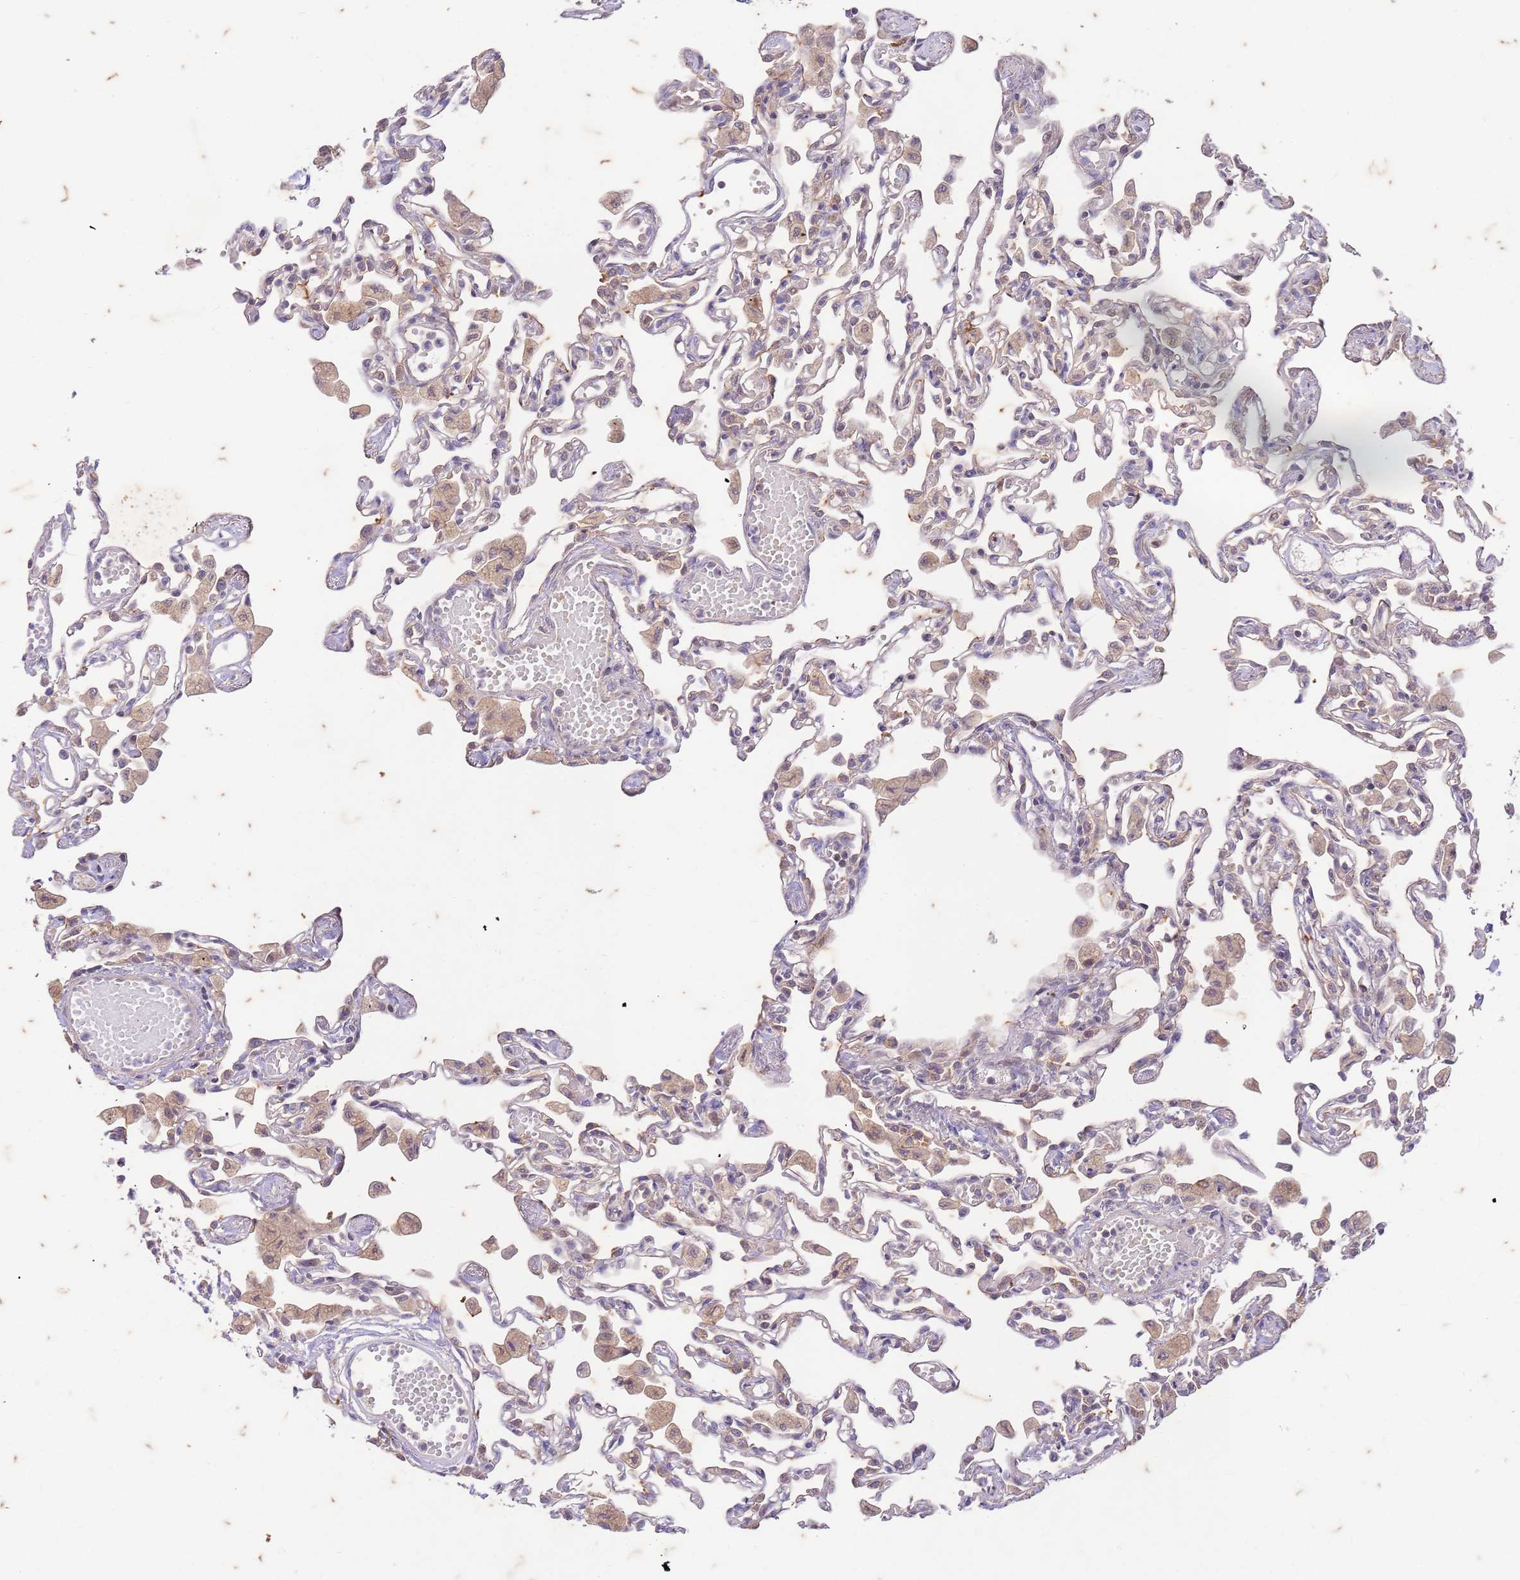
{"staining": {"intensity": "negative", "quantity": "none", "location": "none"}, "tissue": "lung", "cell_type": "Alveolar cells", "image_type": "normal", "snomed": [{"axis": "morphology", "description": "Normal tissue, NOS"}, {"axis": "topography", "description": "Bronchus"}, {"axis": "topography", "description": "Lung"}], "caption": "High power microscopy image of an immunohistochemistry histopathology image of normal lung, revealing no significant staining in alveolar cells. (DAB immunohistochemistry, high magnification).", "gene": "RAPGEF3", "patient": {"sex": "female", "age": 49}}